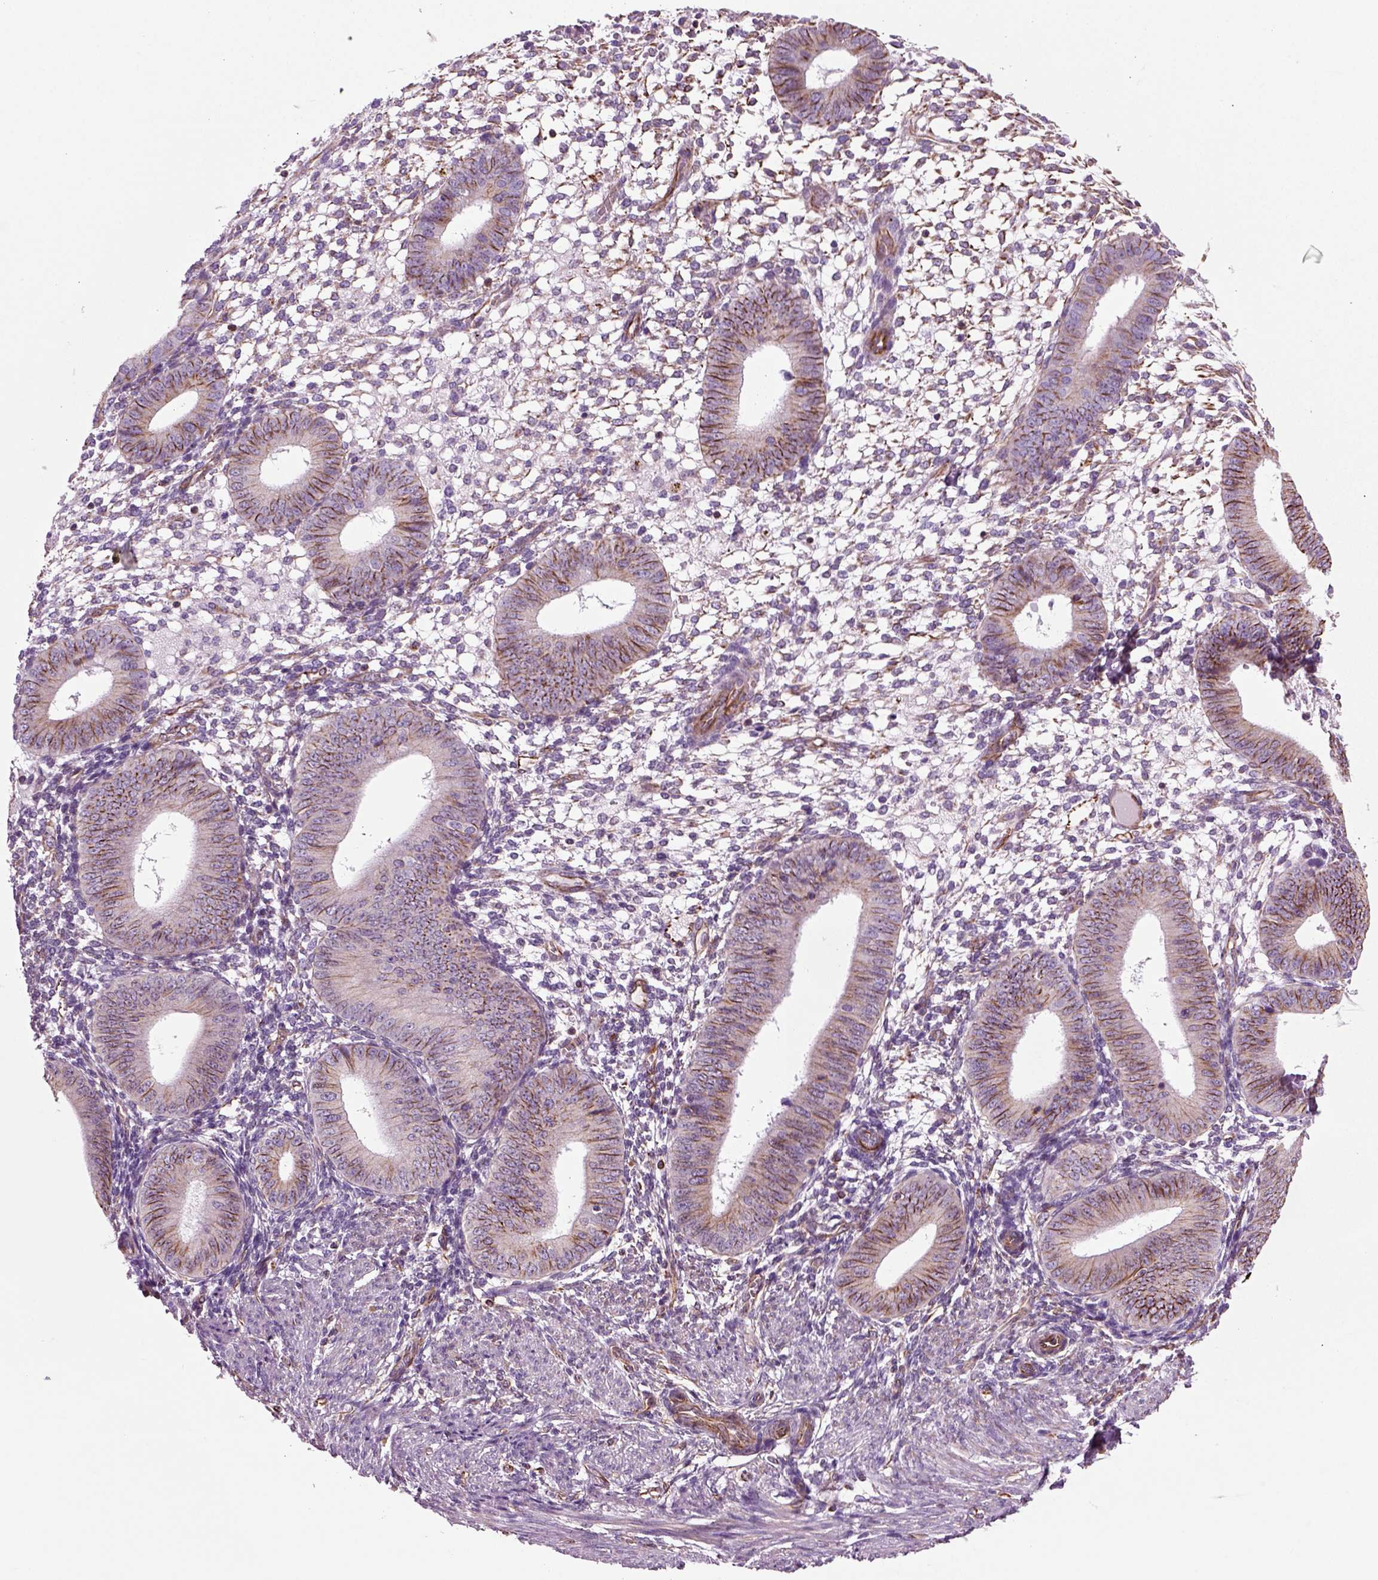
{"staining": {"intensity": "weak", "quantity": "<25%", "location": "cytoplasmic/membranous"}, "tissue": "endometrium", "cell_type": "Cells in endometrial stroma", "image_type": "normal", "snomed": [{"axis": "morphology", "description": "Normal tissue, NOS"}, {"axis": "topography", "description": "Endometrium"}], "caption": "An immunohistochemistry (IHC) photomicrograph of normal endometrium is shown. There is no staining in cells in endometrial stroma of endometrium.", "gene": "ACER3", "patient": {"sex": "female", "age": 39}}